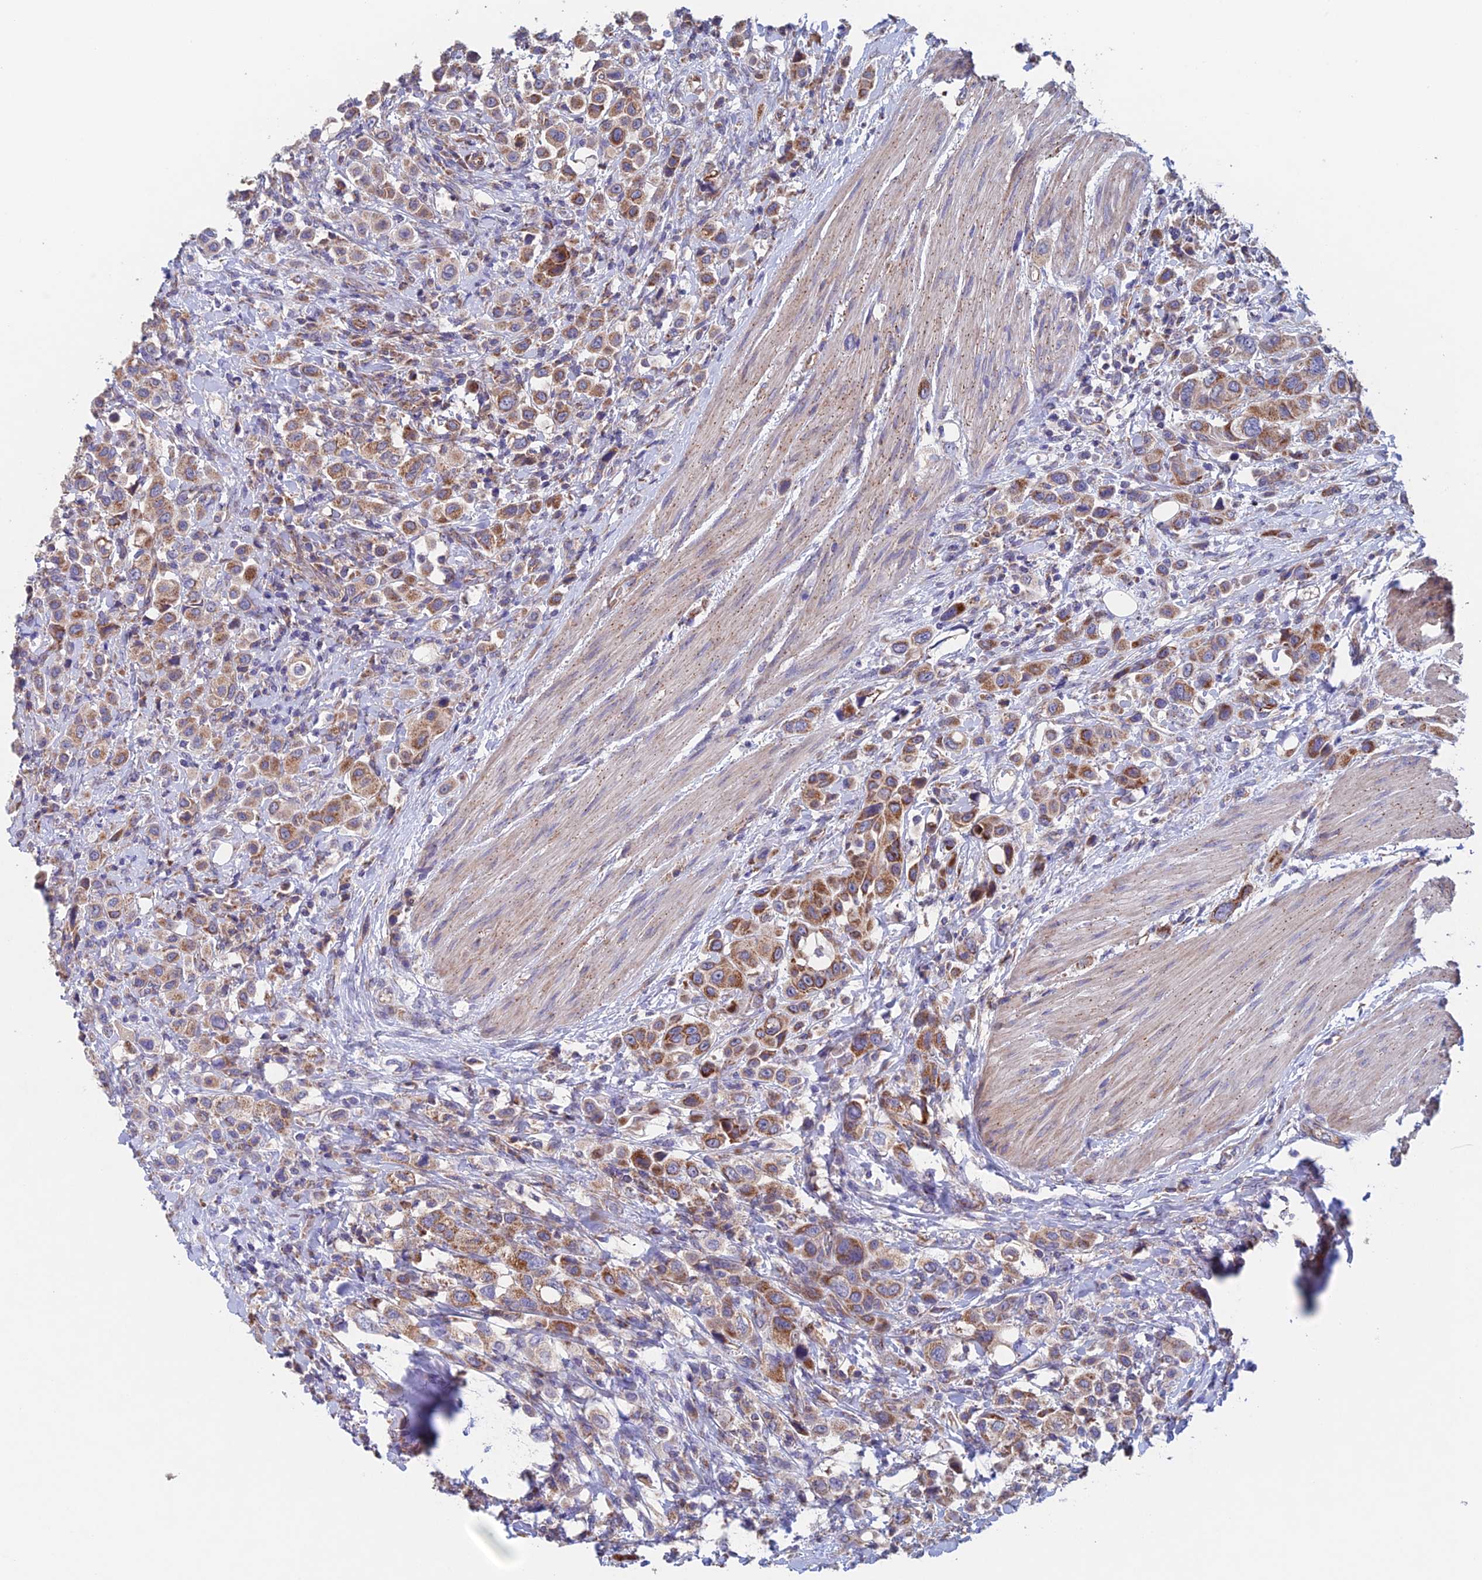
{"staining": {"intensity": "moderate", "quantity": ">75%", "location": "cytoplasmic/membranous"}, "tissue": "urothelial cancer", "cell_type": "Tumor cells", "image_type": "cancer", "snomed": [{"axis": "morphology", "description": "Urothelial carcinoma, High grade"}, {"axis": "topography", "description": "Urinary bladder"}], "caption": "High-power microscopy captured an IHC histopathology image of urothelial cancer, revealing moderate cytoplasmic/membranous positivity in approximately >75% of tumor cells. (Brightfield microscopy of DAB IHC at high magnification).", "gene": "MRPL1", "patient": {"sex": "male", "age": 50}}